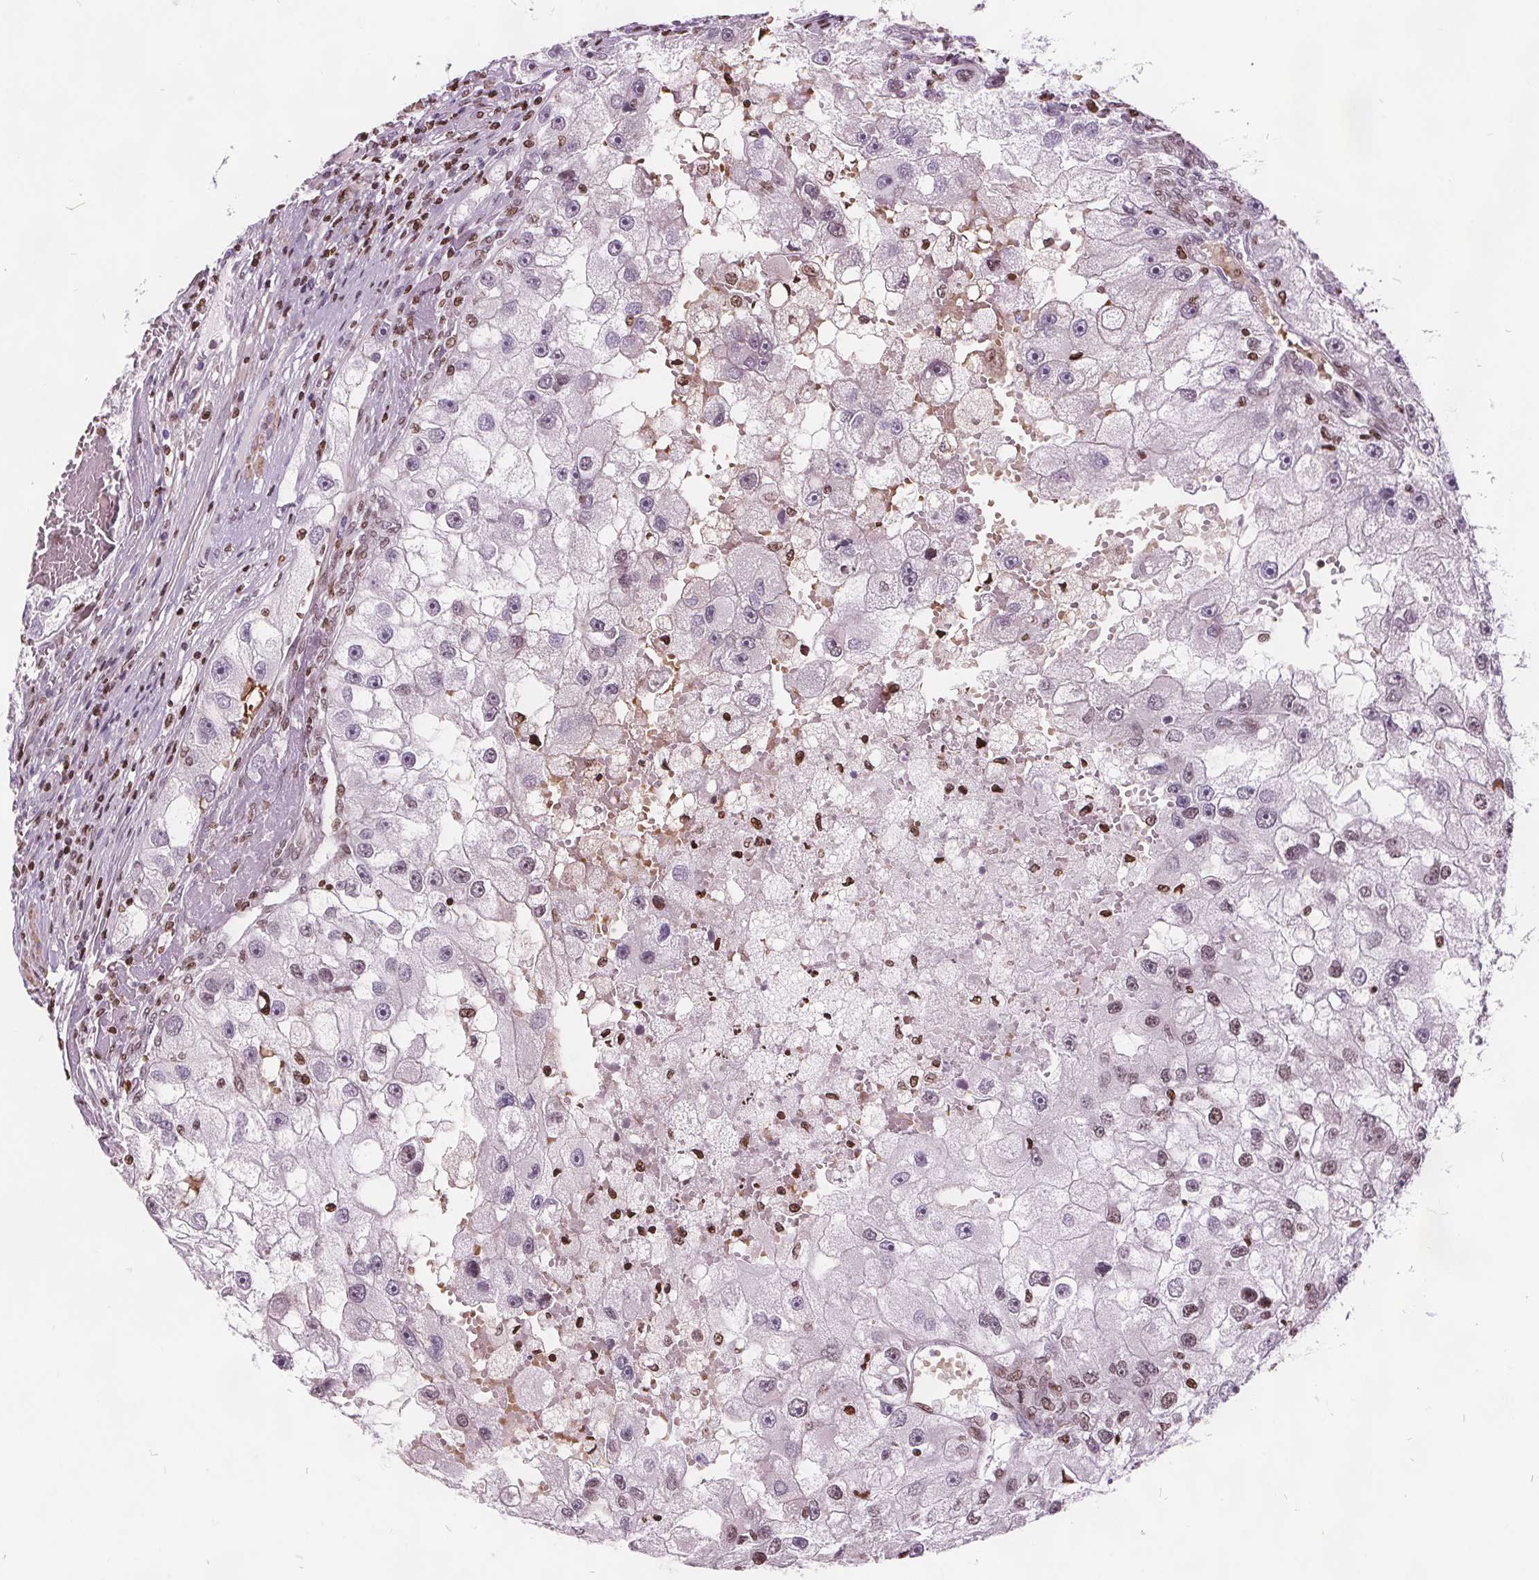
{"staining": {"intensity": "negative", "quantity": "none", "location": "none"}, "tissue": "renal cancer", "cell_type": "Tumor cells", "image_type": "cancer", "snomed": [{"axis": "morphology", "description": "Adenocarcinoma, NOS"}, {"axis": "topography", "description": "Kidney"}], "caption": "Histopathology image shows no significant protein staining in tumor cells of renal cancer.", "gene": "ISLR2", "patient": {"sex": "male", "age": 63}}